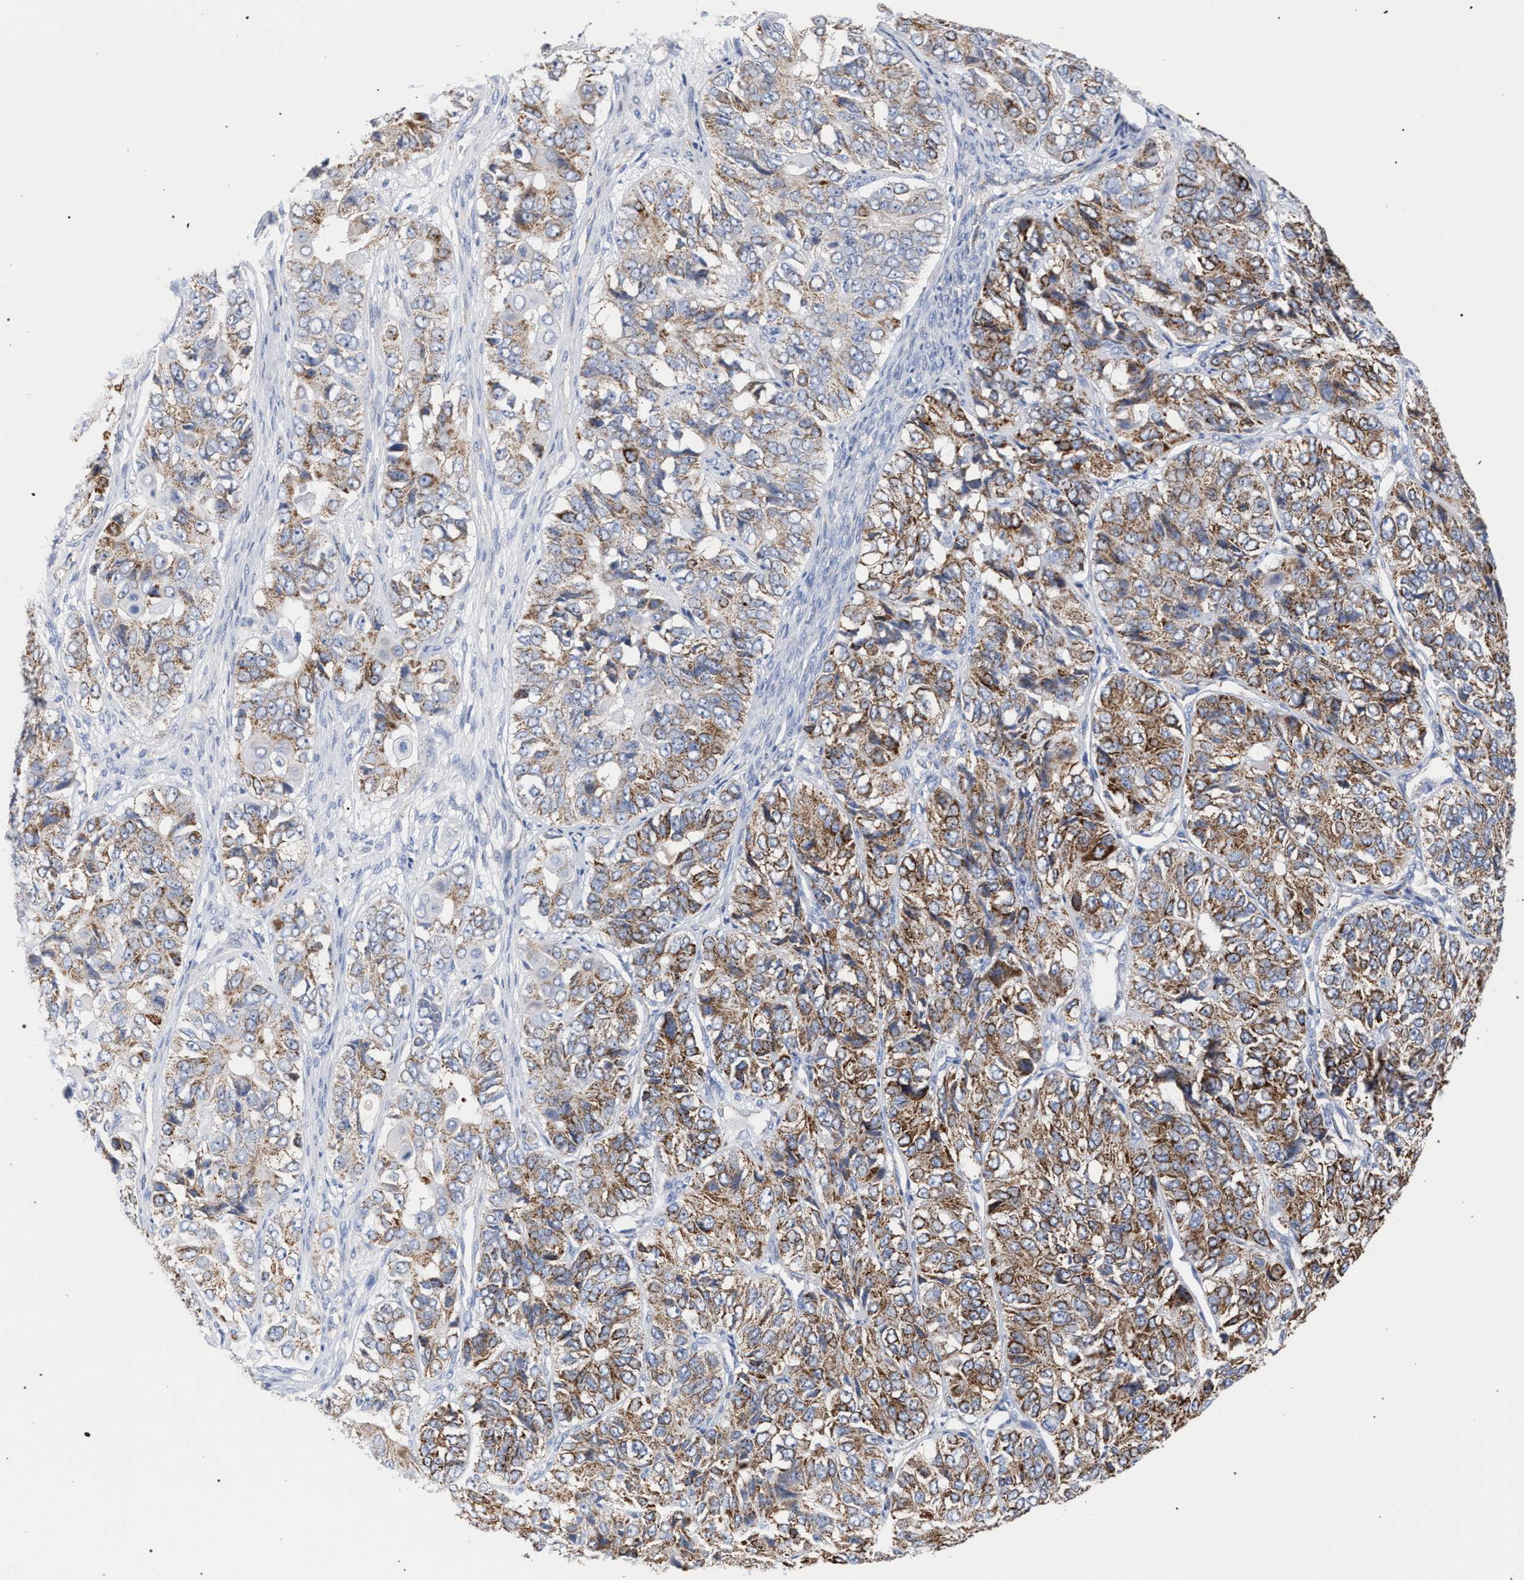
{"staining": {"intensity": "moderate", "quantity": ">75%", "location": "cytoplasmic/membranous"}, "tissue": "ovarian cancer", "cell_type": "Tumor cells", "image_type": "cancer", "snomed": [{"axis": "morphology", "description": "Carcinoma, endometroid"}, {"axis": "topography", "description": "Ovary"}], "caption": "The immunohistochemical stain labels moderate cytoplasmic/membranous expression in tumor cells of endometroid carcinoma (ovarian) tissue.", "gene": "ECI2", "patient": {"sex": "female", "age": 51}}